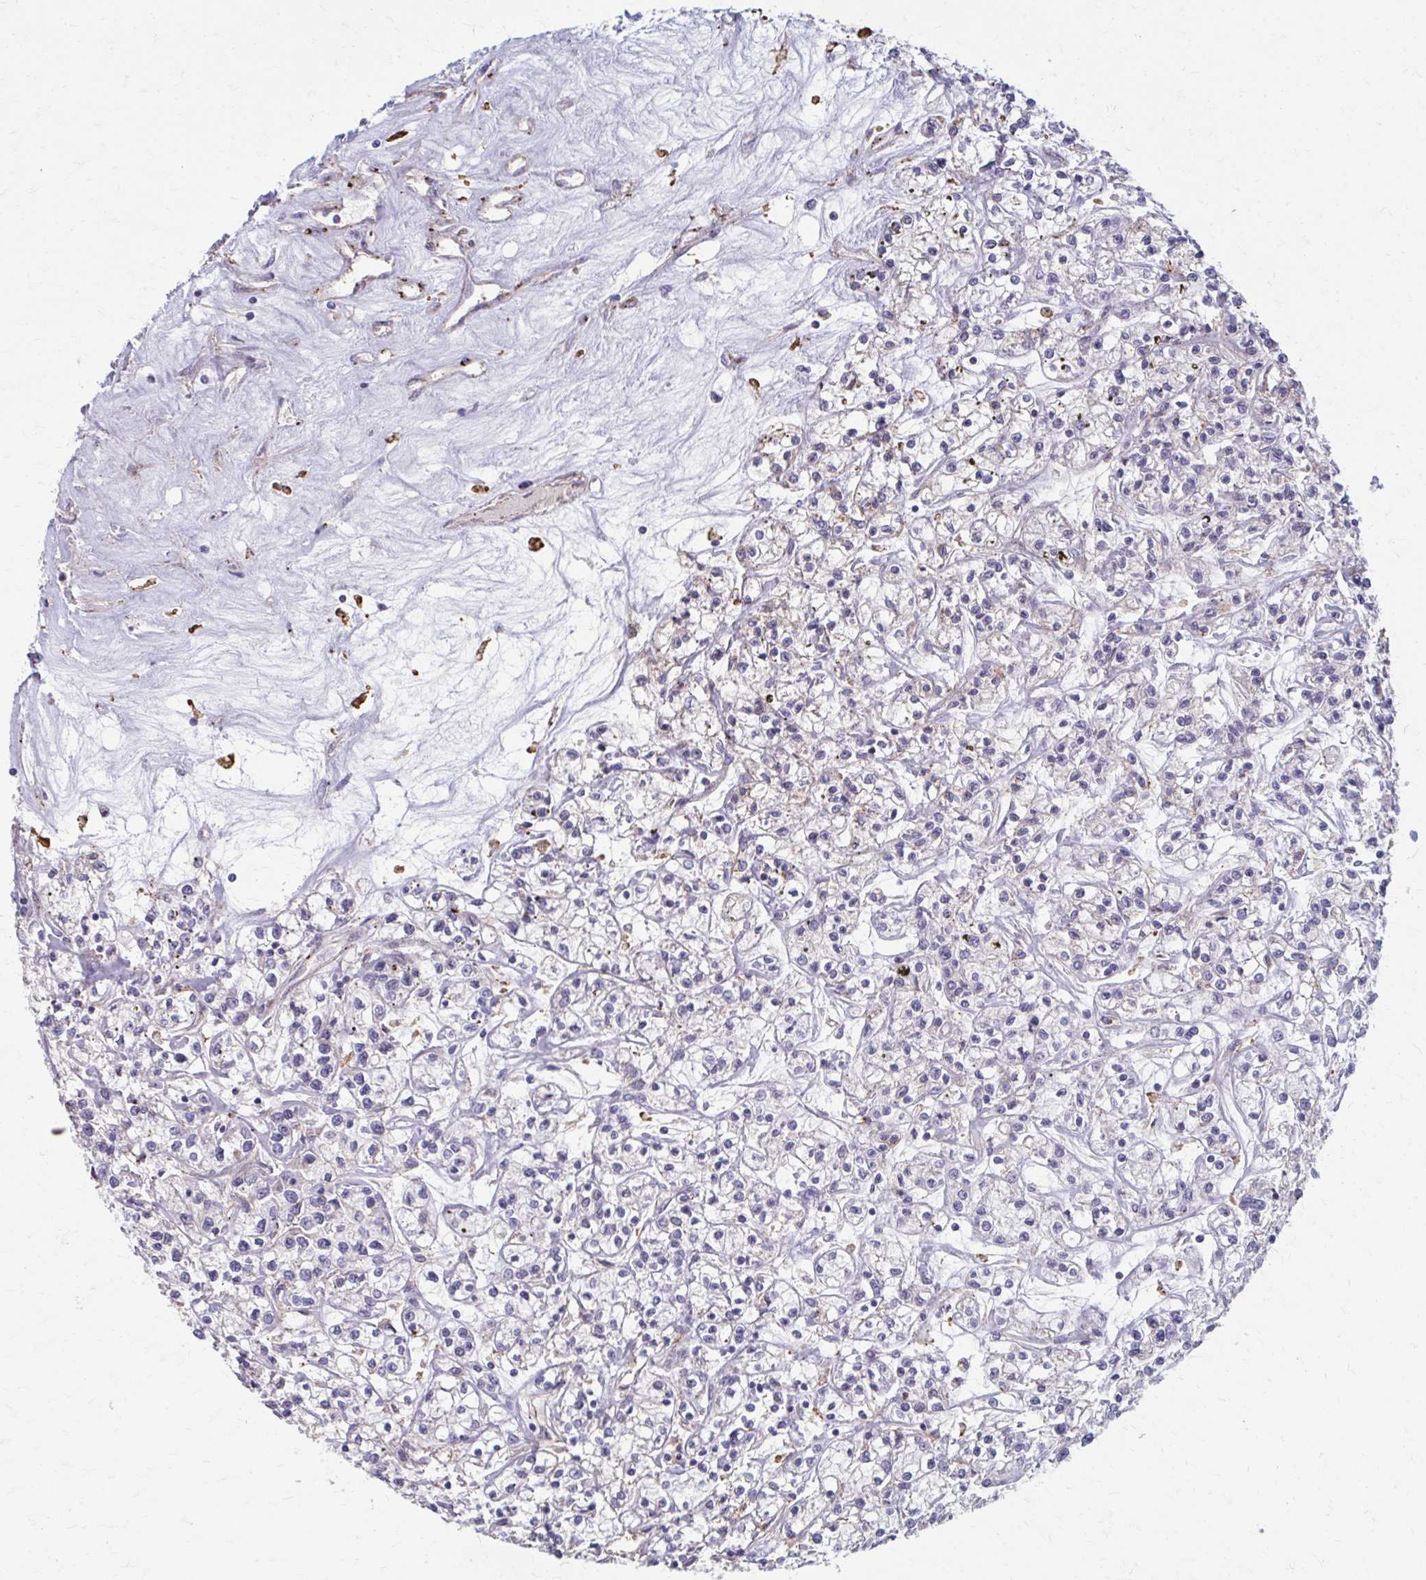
{"staining": {"intensity": "negative", "quantity": "none", "location": "none"}, "tissue": "renal cancer", "cell_type": "Tumor cells", "image_type": "cancer", "snomed": [{"axis": "morphology", "description": "Adenocarcinoma, NOS"}, {"axis": "topography", "description": "Kidney"}], "caption": "Immunohistochemistry histopathology image of human adenocarcinoma (renal) stained for a protein (brown), which shows no positivity in tumor cells.", "gene": "MMP14", "patient": {"sex": "female", "age": 59}}